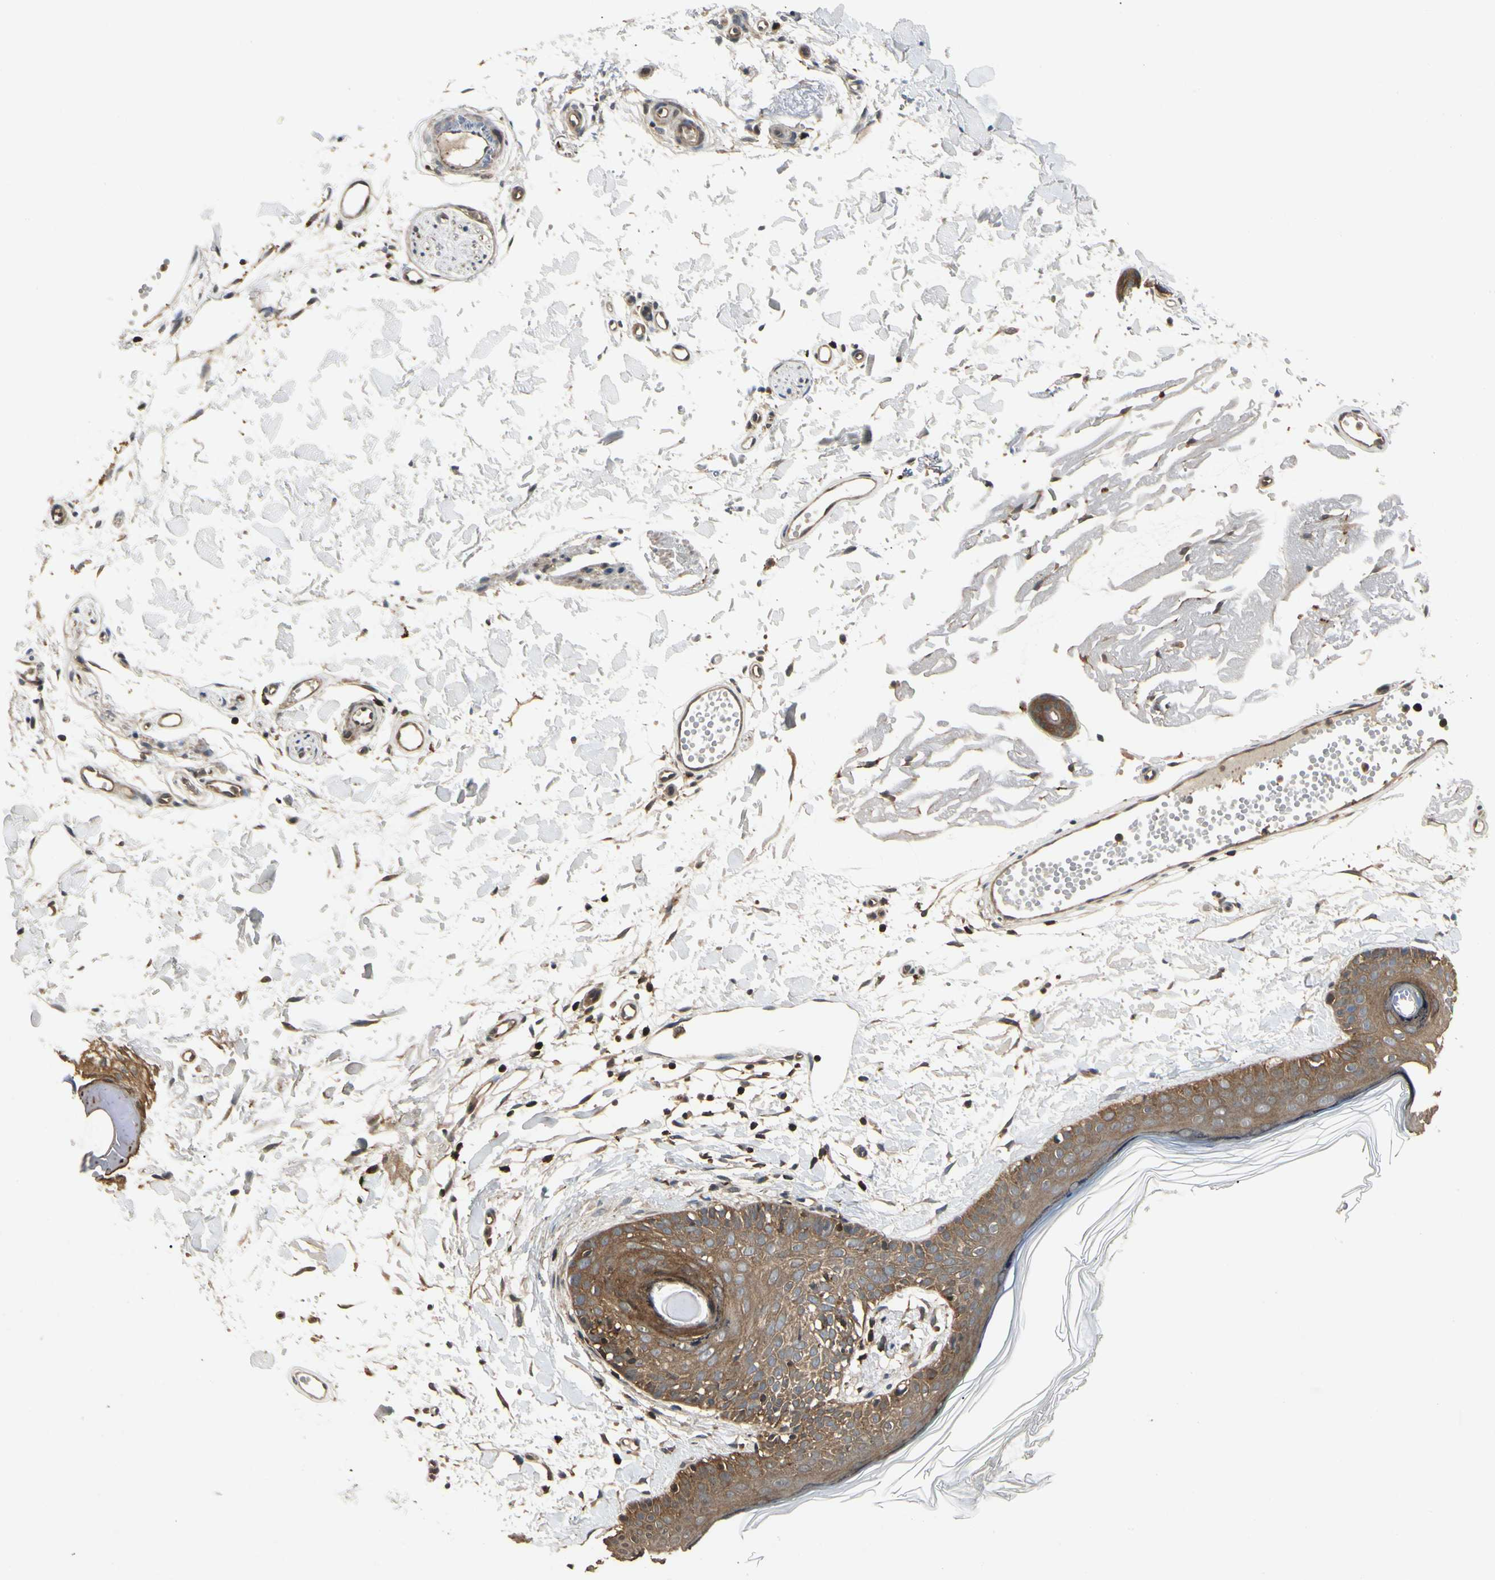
{"staining": {"intensity": "moderate", "quantity": ">75%", "location": "cytoplasmic/membranous"}, "tissue": "skin", "cell_type": "Fibroblasts", "image_type": "normal", "snomed": [{"axis": "morphology", "description": "Normal tissue, NOS"}, {"axis": "topography", "description": "Skin"}], "caption": "This image shows benign skin stained with IHC to label a protein in brown. The cytoplasmic/membranous of fibroblasts show moderate positivity for the protein. Nuclei are counter-stained blue.", "gene": "YWHAB", "patient": {"sex": "male", "age": 83}}